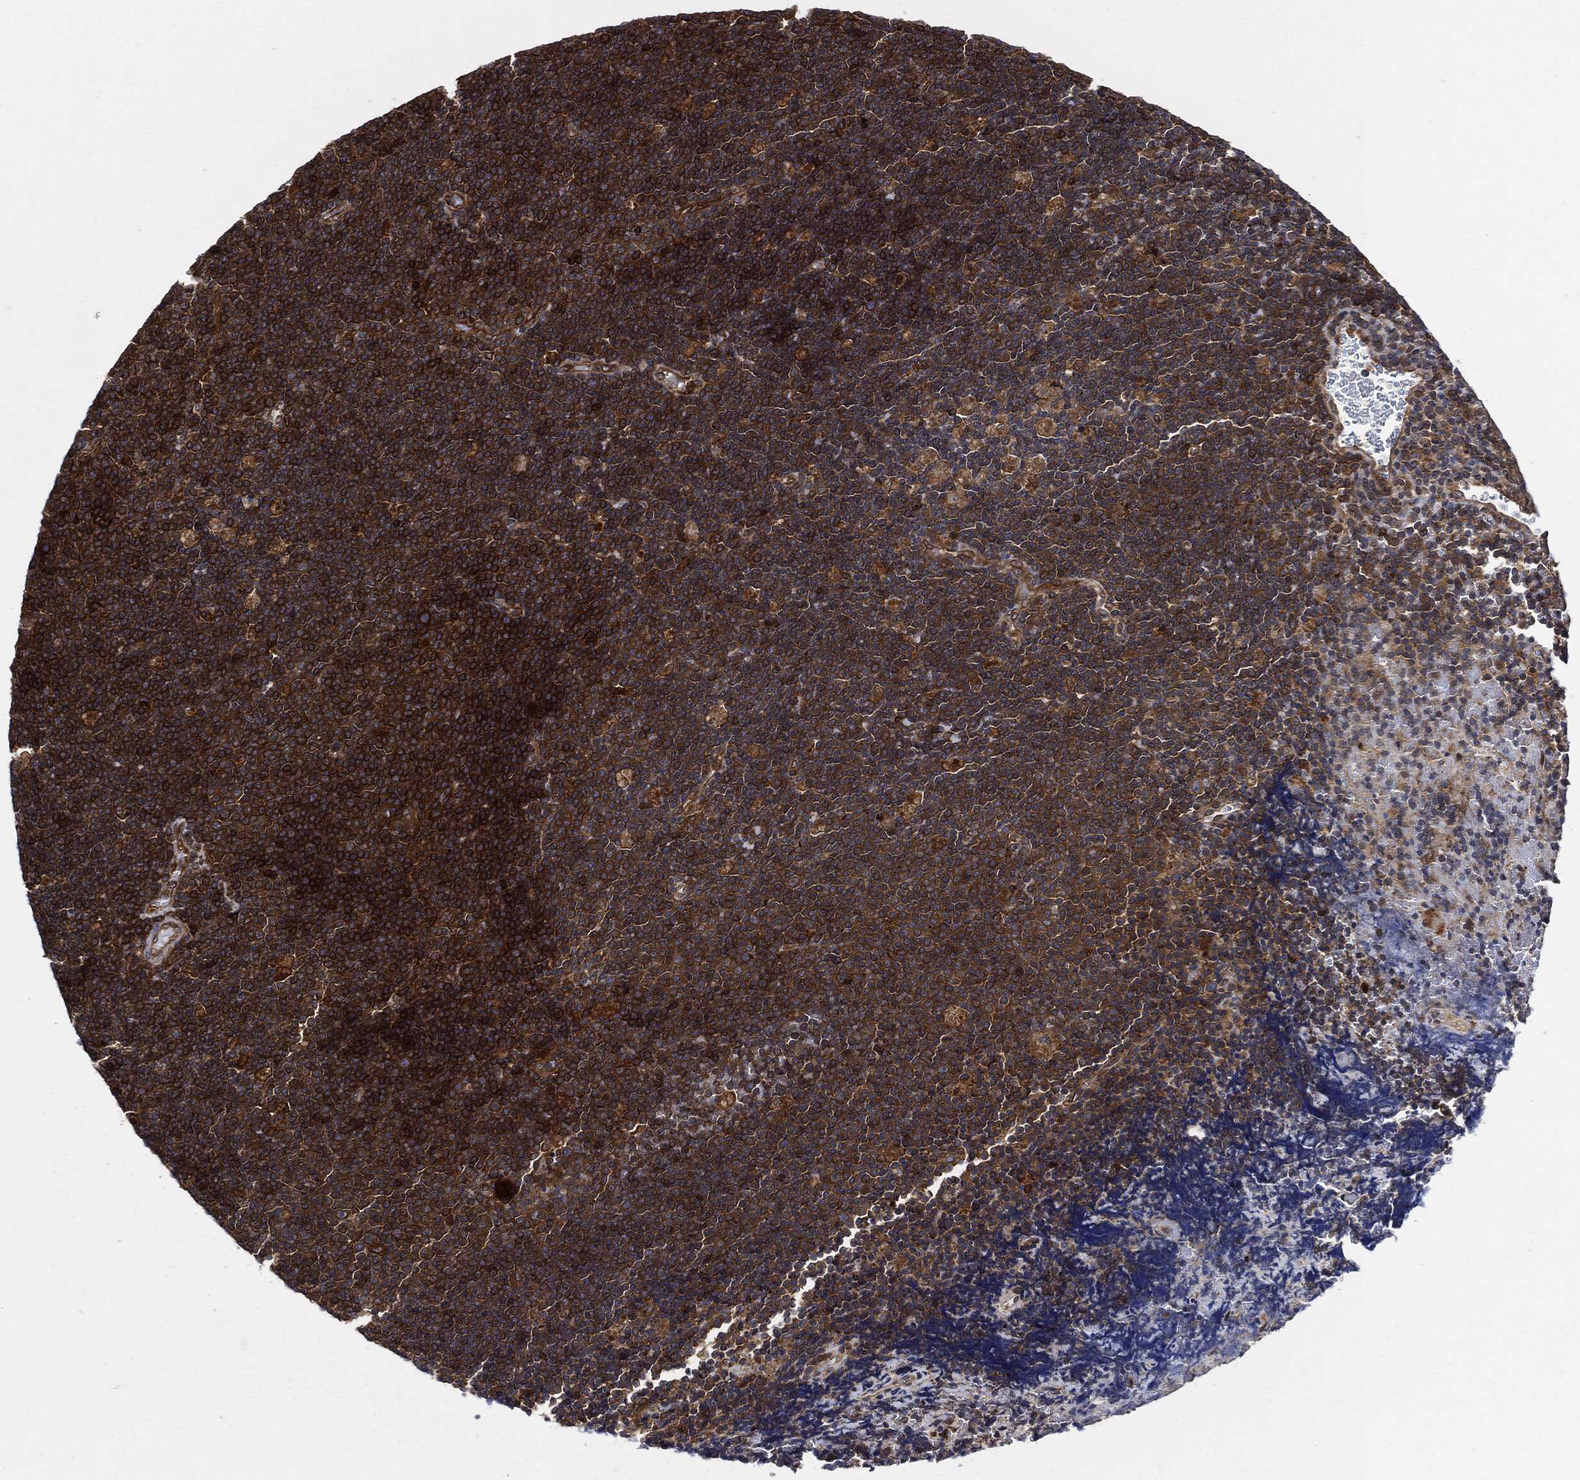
{"staining": {"intensity": "strong", "quantity": ">75%", "location": "cytoplasmic/membranous"}, "tissue": "lymphoma", "cell_type": "Tumor cells", "image_type": "cancer", "snomed": [{"axis": "morphology", "description": "Malignant lymphoma, non-Hodgkin's type, Low grade"}, {"axis": "topography", "description": "Brain"}], "caption": "Immunohistochemistry (IHC) histopathology image of neoplastic tissue: malignant lymphoma, non-Hodgkin's type (low-grade) stained using IHC reveals high levels of strong protein expression localized specifically in the cytoplasmic/membranous of tumor cells, appearing as a cytoplasmic/membranous brown color.", "gene": "XPNPEP1", "patient": {"sex": "female", "age": 66}}